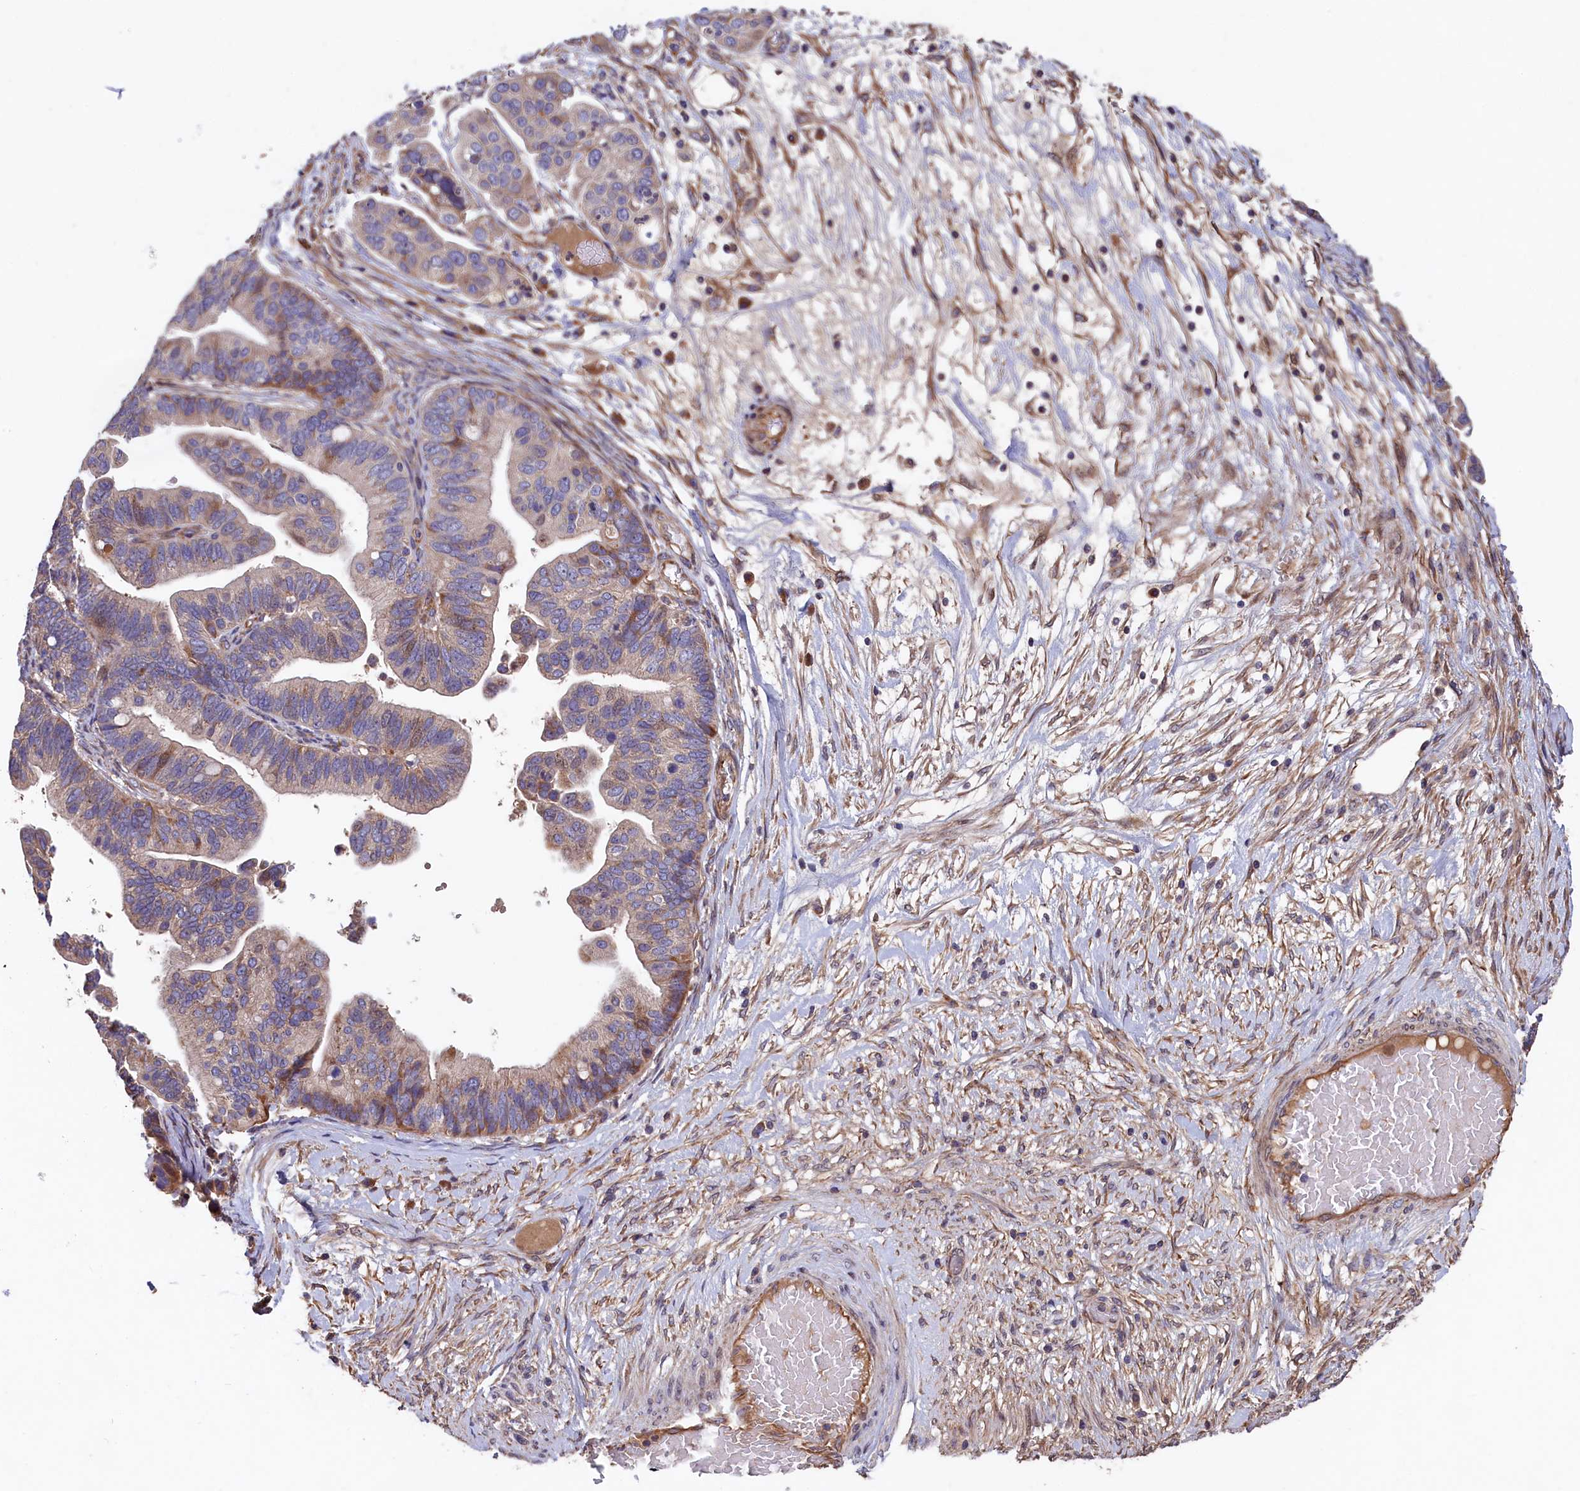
{"staining": {"intensity": "weak", "quantity": "25%-75%", "location": "cytoplasmic/membranous"}, "tissue": "ovarian cancer", "cell_type": "Tumor cells", "image_type": "cancer", "snomed": [{"axis": "morphology", "description": "Cystadenocarcinoma, serous, NOS"}, {"axis": "topography", "description": "Ovary"}], "caption": "The image displays staining of serous cystadenocarcinoma (ovarian), revealing weak cytoplasmic/membranous protein staining (brown color) within tumor cells.", "gene": "GREB1L", "patient": {"sex": "female", "age": 56}}